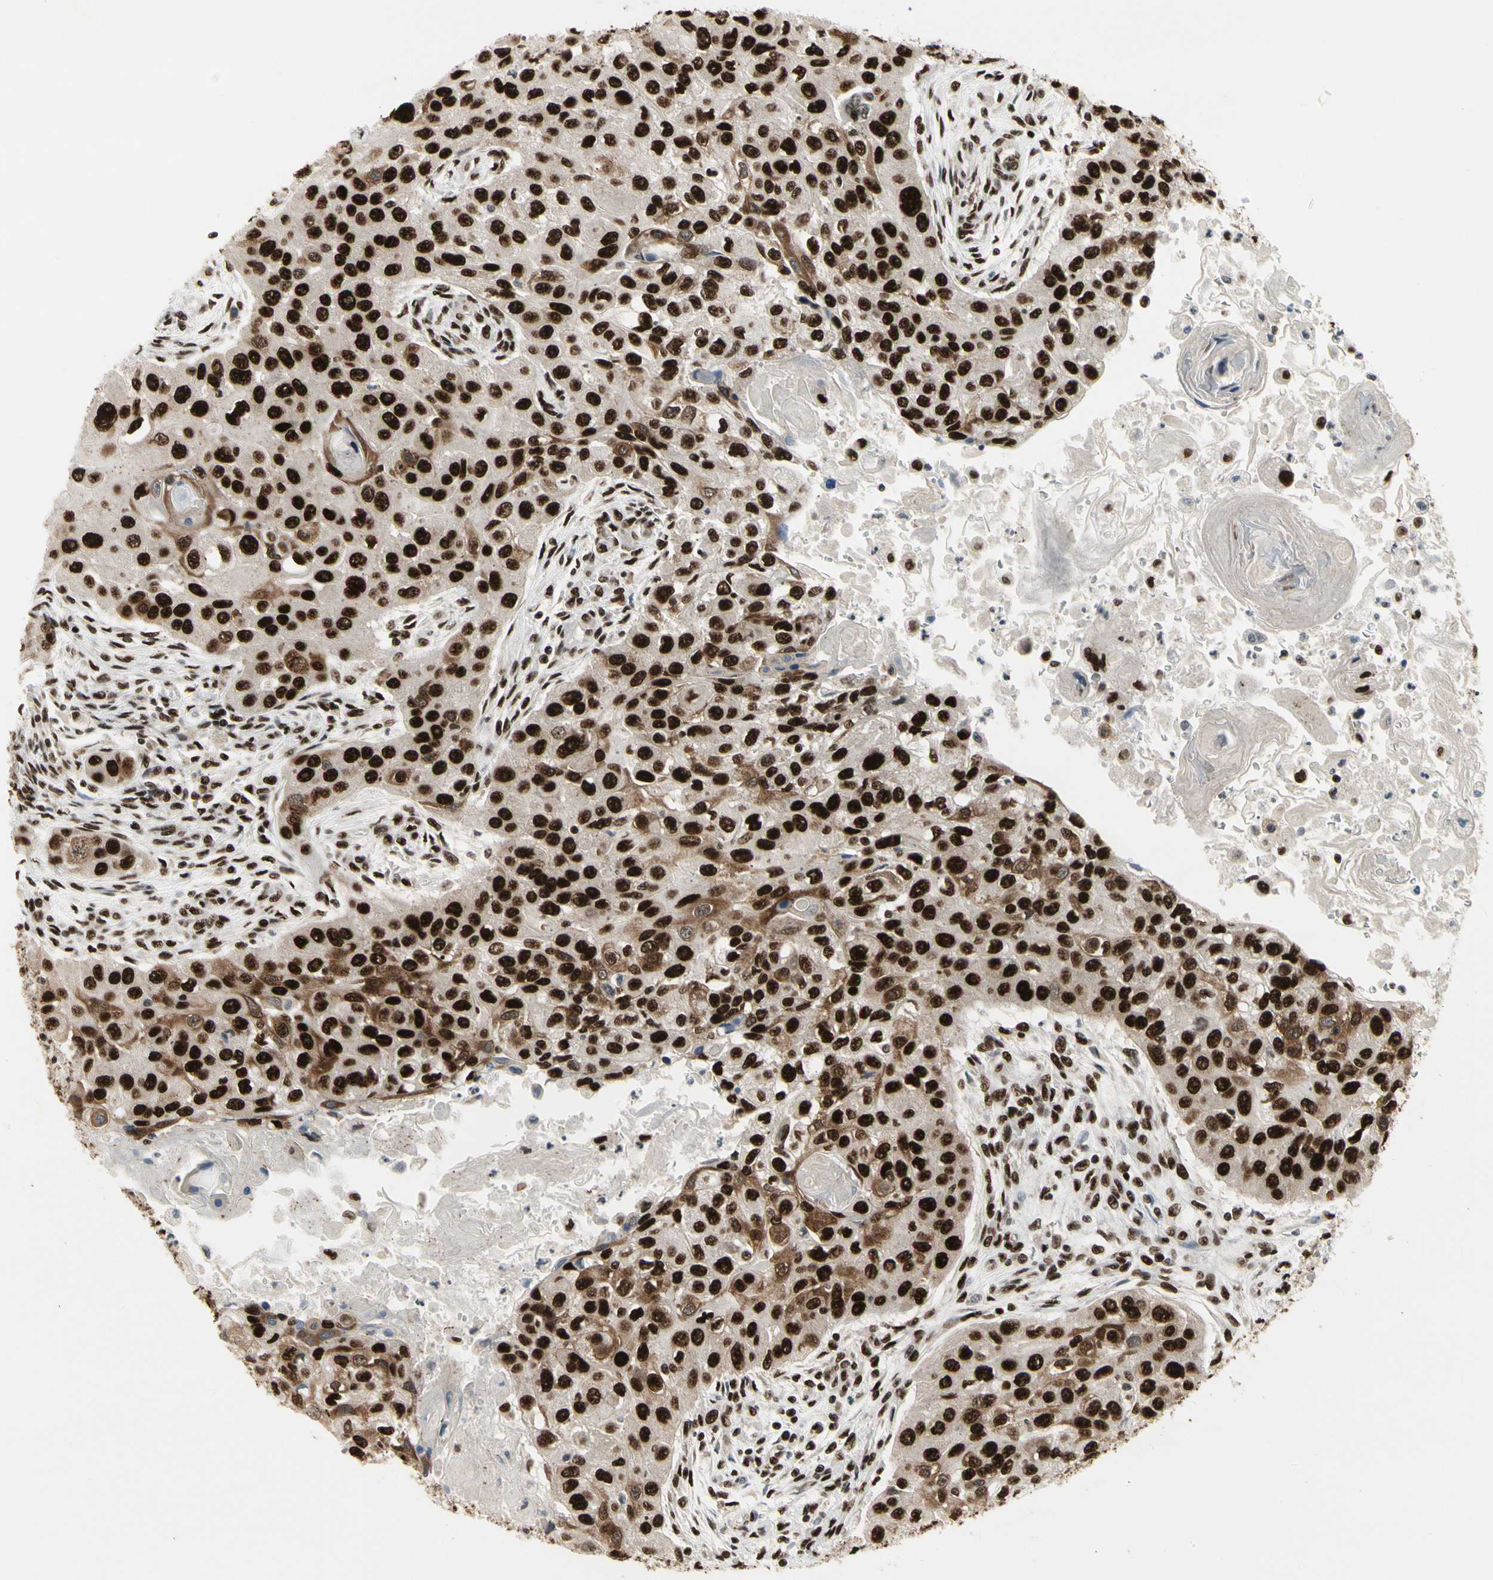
{"staining": {"intensity": "strong", "quantity": ">75%", "location": "cytoplasmic/membranous,nuclear"}, "tissue": "head and neck cancer", "cell_type": "Tumor cells", "image_type": "cancer", "snomed": [{"axis": "morphology", "description": "Normal tissue, NOS"}, {"axis": "morphology", "description": "Squamous cell carcinoma, NOS"}, {"axis": "topography", "description": "Skeletal muscle"}, {"axis": "topography", "description": "Head-Neck"}], "caption": "IHC (DAB (3,3'-diaminobenzidine)) staining of squamous cell carcinoma (head and neck) demonstrates strong cytoplasmic/membranous and nuclear protein expression in approximately >75% of tumor cells. Nuclei are stained in blue.", "gene": "SRSF11", "patient": {"sex": "male", "age": 51}}